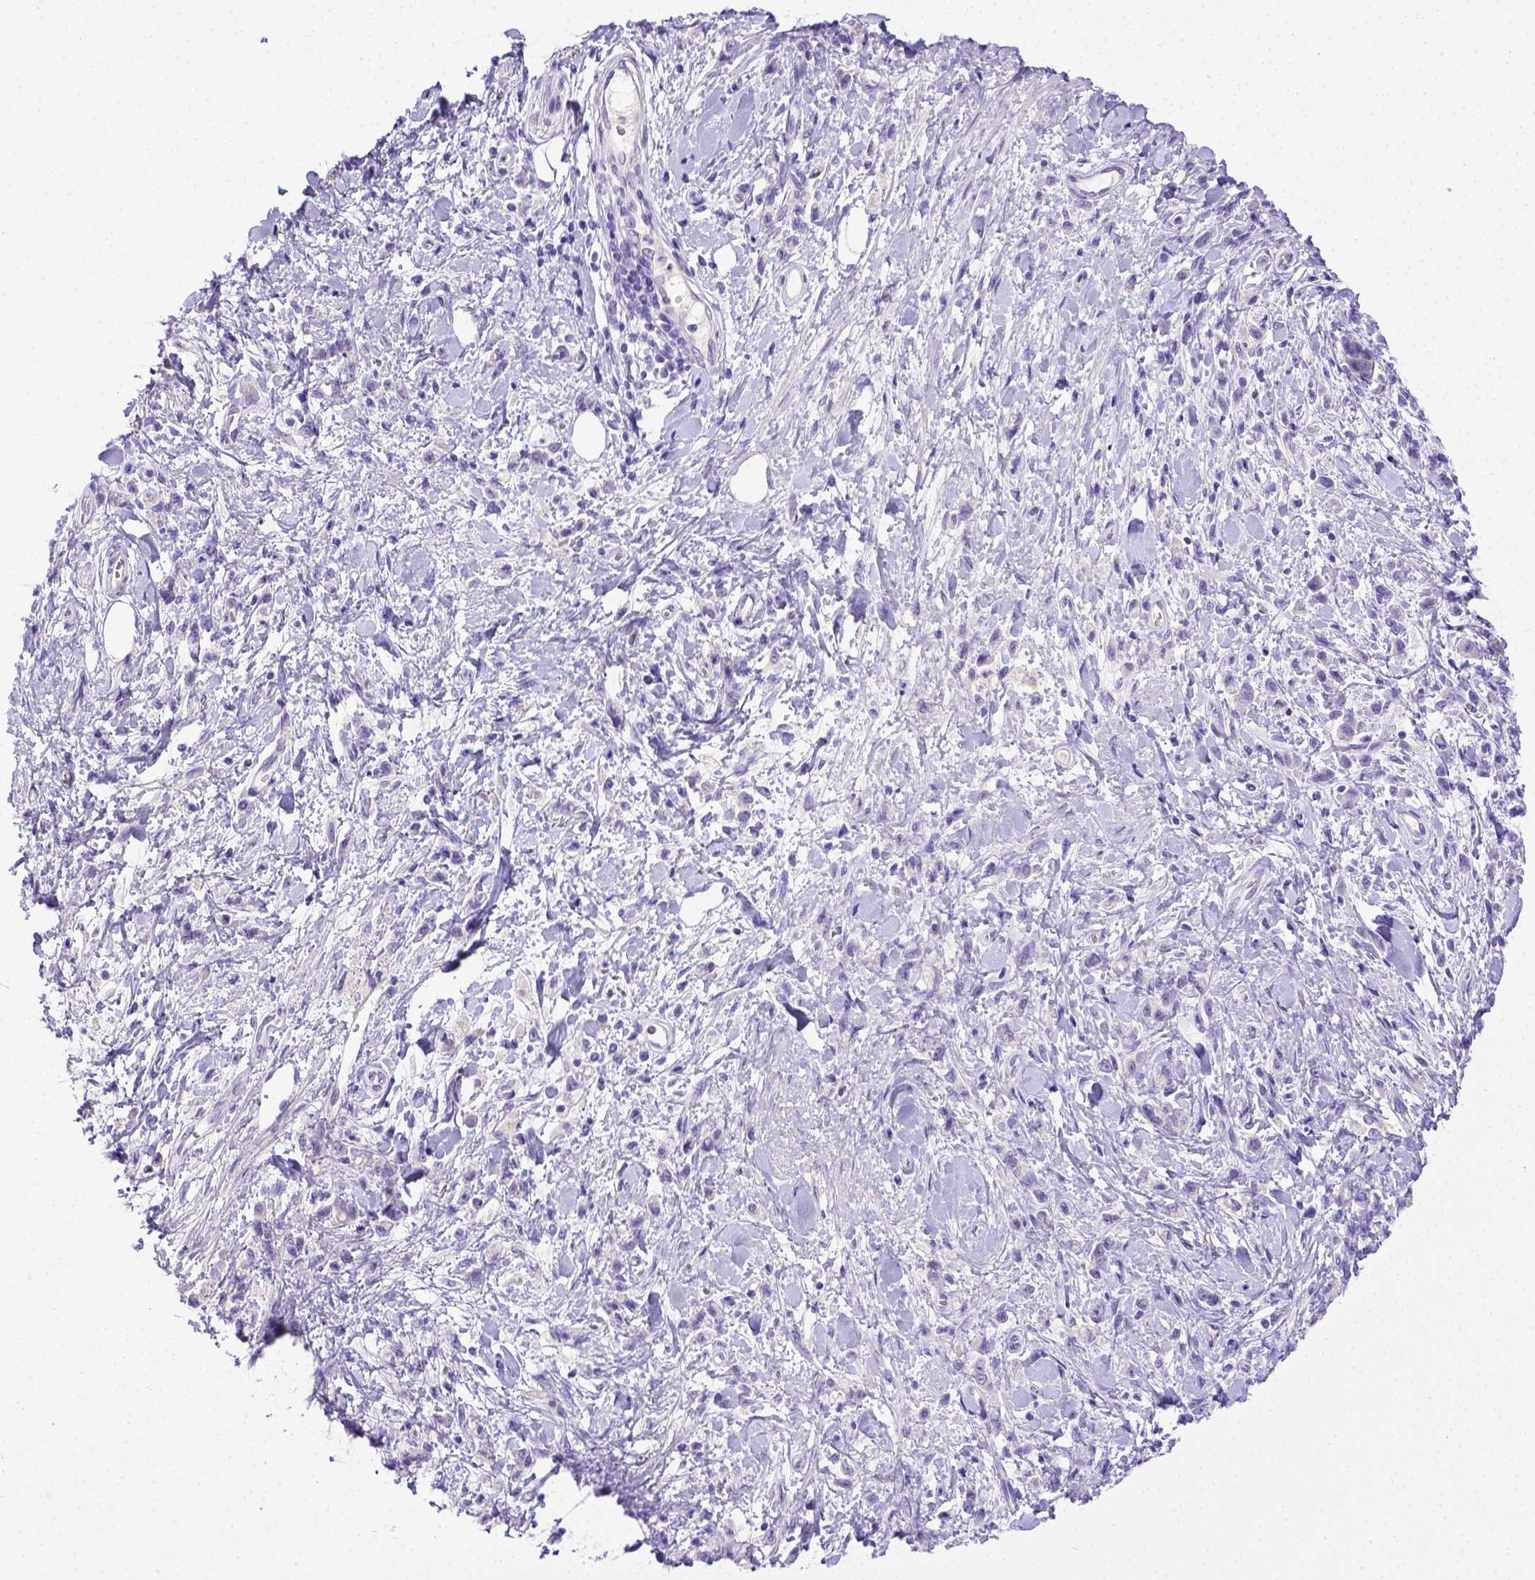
{"staining": {"intensity": "negative", "quantity": "none", "location": "none"}, "tissue": "stomach cancer", "cell_type": "Tumor cells", "image_type": "cancer", "snomed": [{"axis": "morphology", "description": "Adenocarcinoma, NOS"}, {"axis": "topography", "description": "Stomach"}], "caption": "Tumor cells show no significant protein positivity in stomach cancer.", "gene": "BTN1A1", "patient": {"sex": "male", "age": 77}}